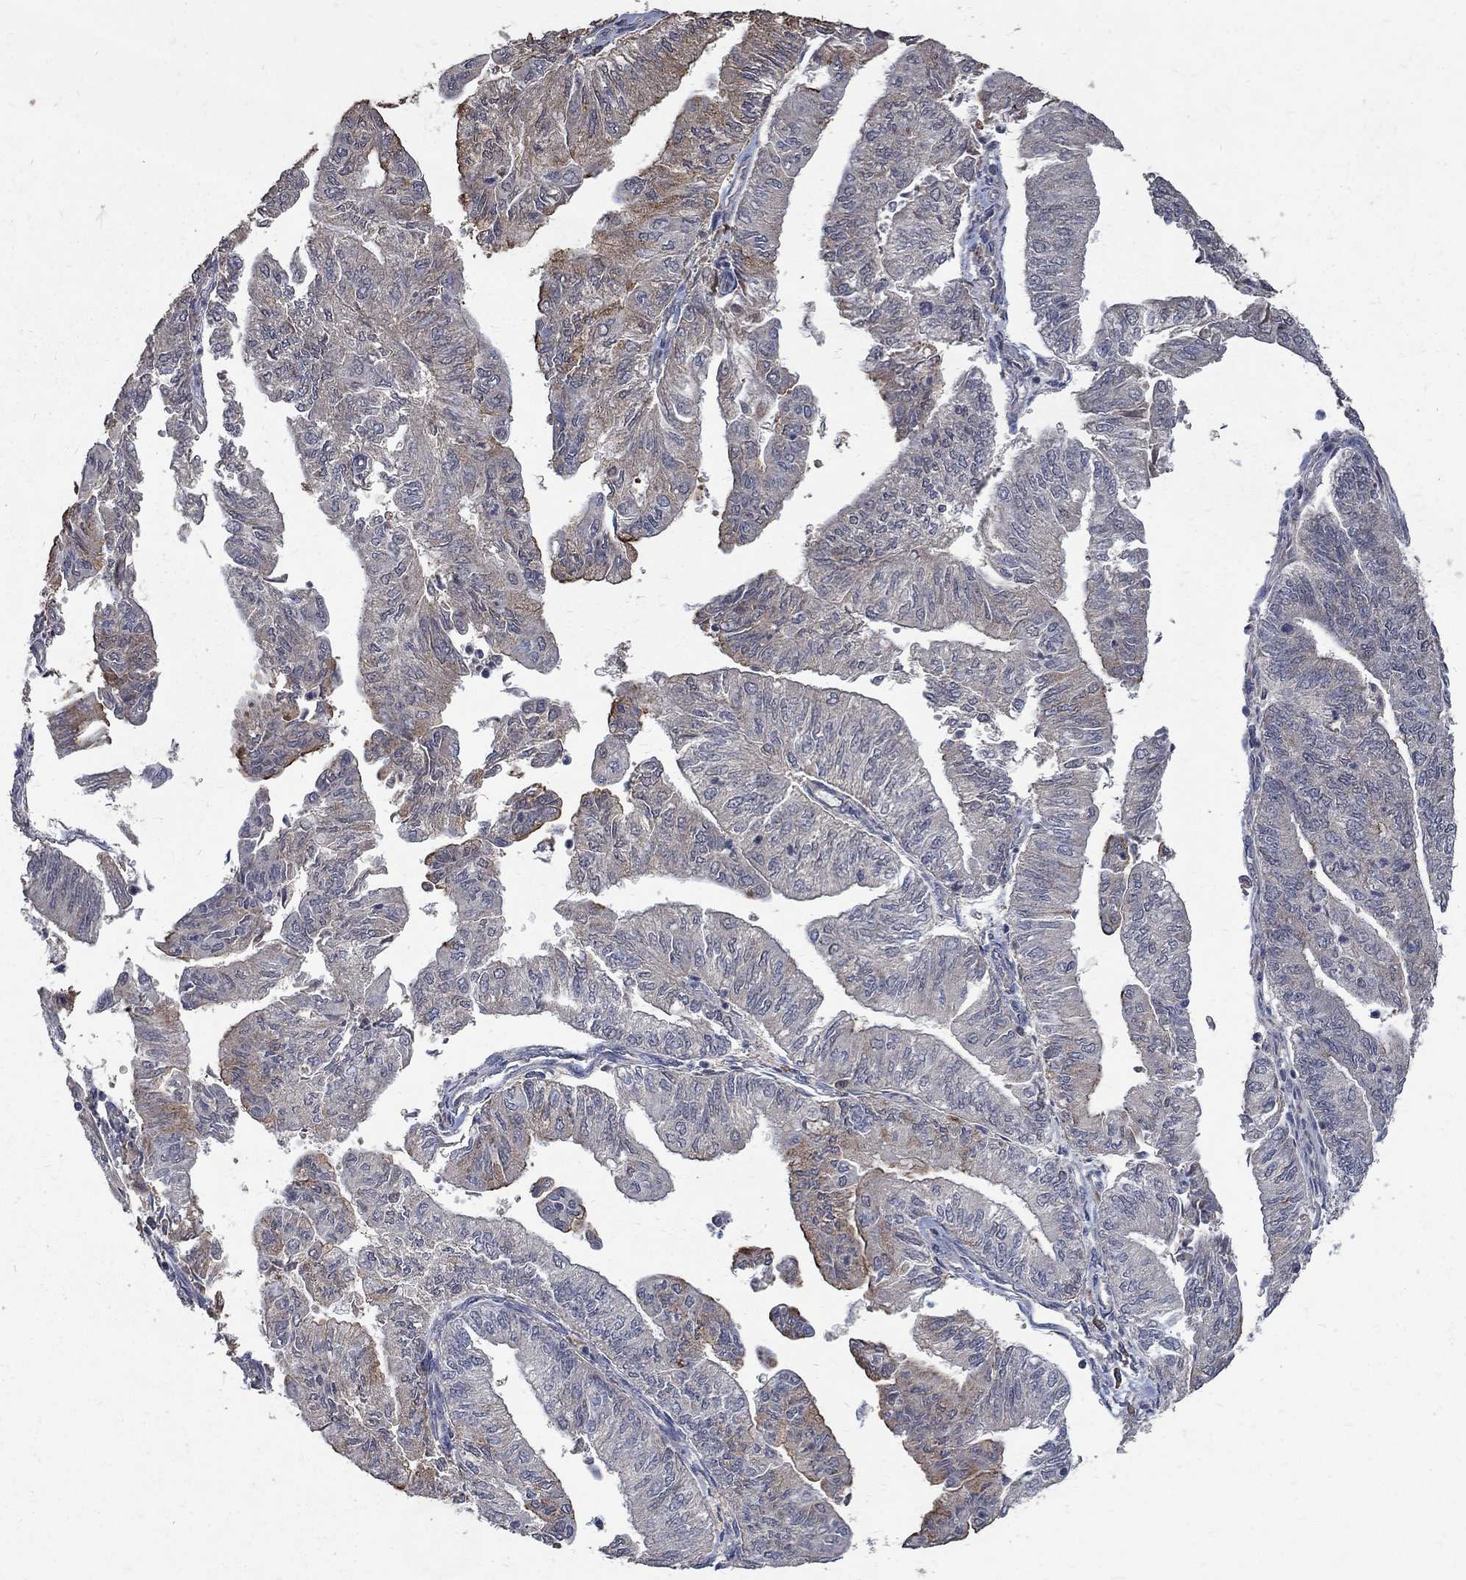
{"staining": {"intensity": "moderate", "quantity": "<25%", "location": "cytoplasmic/membranous"}, "tissue": "endometrial cancer", "cell_type": "Tumor cells", "image_type": "cancer", "snomed": [{"axis": "morphology", "description": "Adenocarcinoma, NOS"}, {"axis": "topography", "description": "Endometrium"}], "caption": "DAB (3,3'-diaminobenzidine) immunohistochemical staining of human endometrial cancer (adenocarcinoma) demonstrates moderate cytoplasmic/membranous protein positivity in about <25% of tumor cells.", "gene": "C17orf75", "patient": {"sex": "female", "age": 59}}